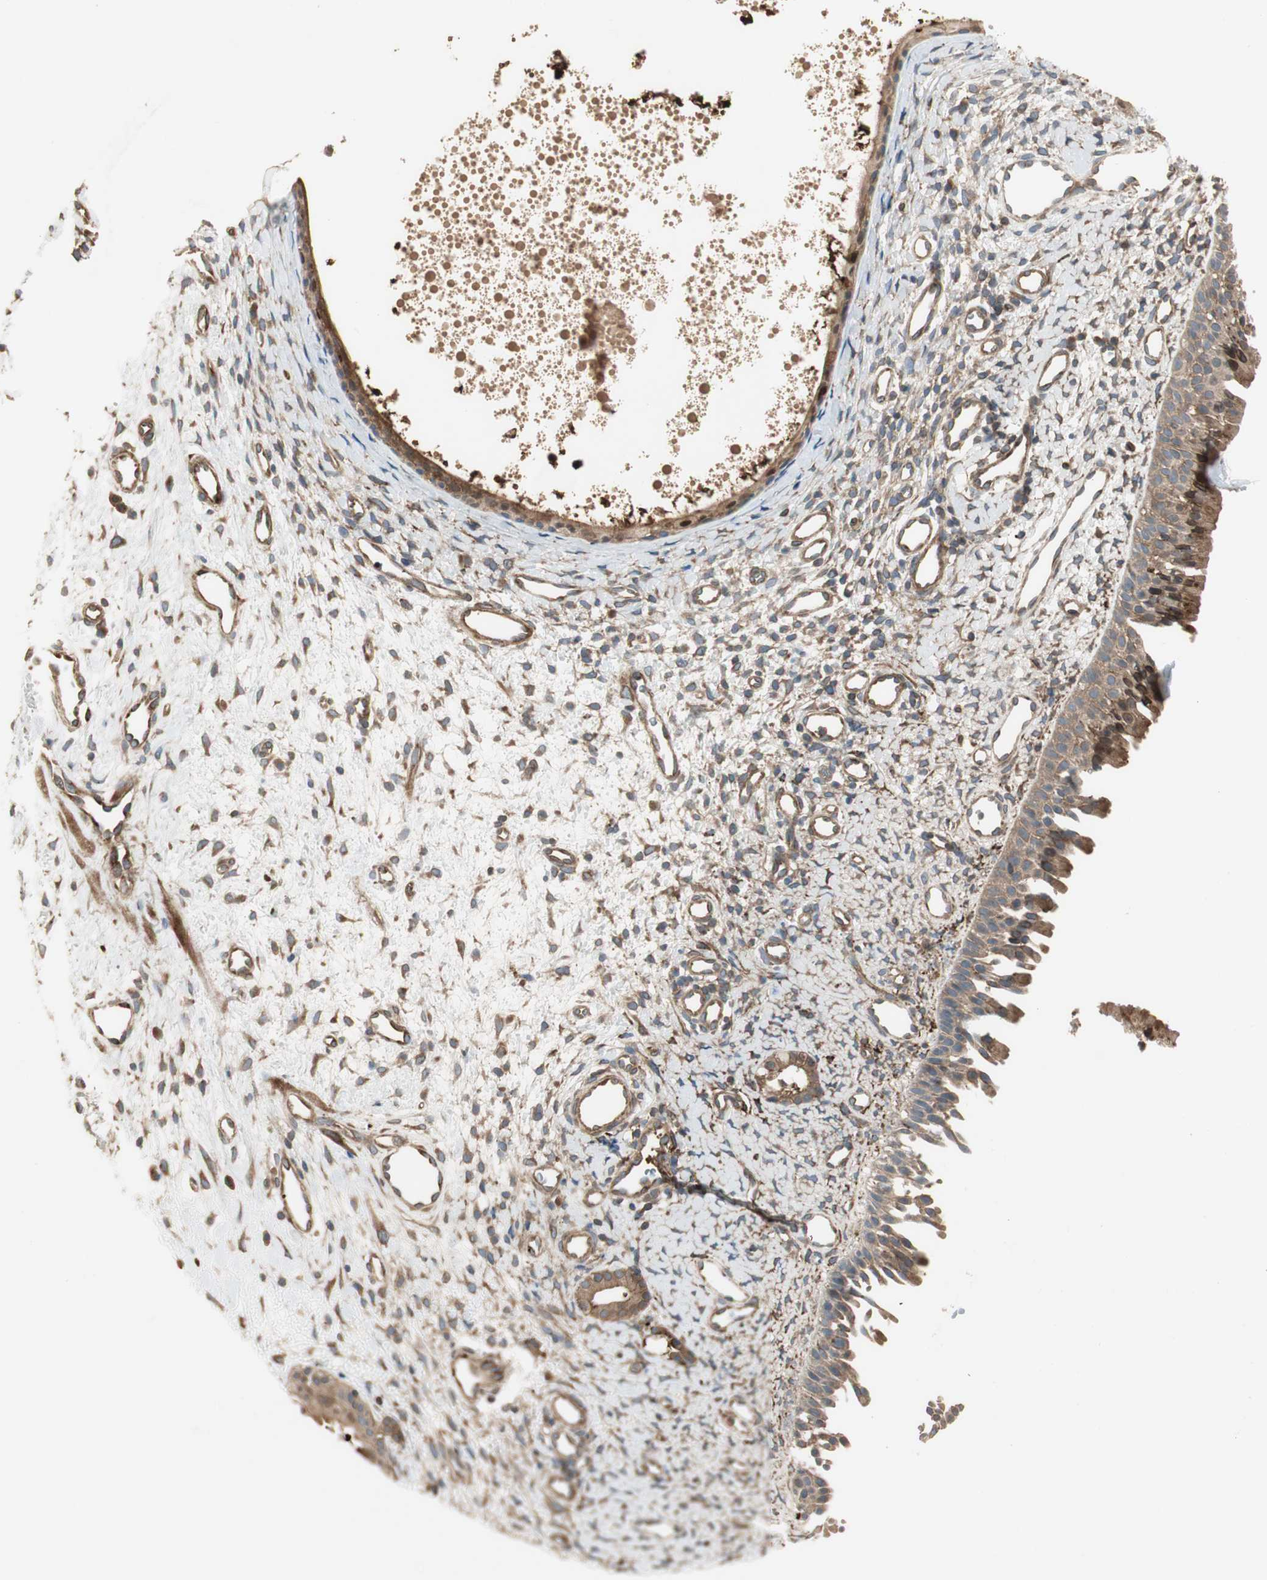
{"staining": {"intensity": "moderate", "quantity": ">75%", "location": "cytoplasmic/membranous"}, "tissue": "nasopharynx", "cell_type": "Respiratory epithelial cells", "image_type": "normal", "snomed": [{"axis": "morphology", "description": "Normal tissue, NOS"}, {"axis": "topography", "description": "Nasopharynx"}], "caption": "A brown stain shows moderate cytoplasmic/membranous staining of a protein in respiratory epithelial cells of normal human nasopharynx.", "gene": "PRKG1", "patient": {"sex": "male", "age": 22}}